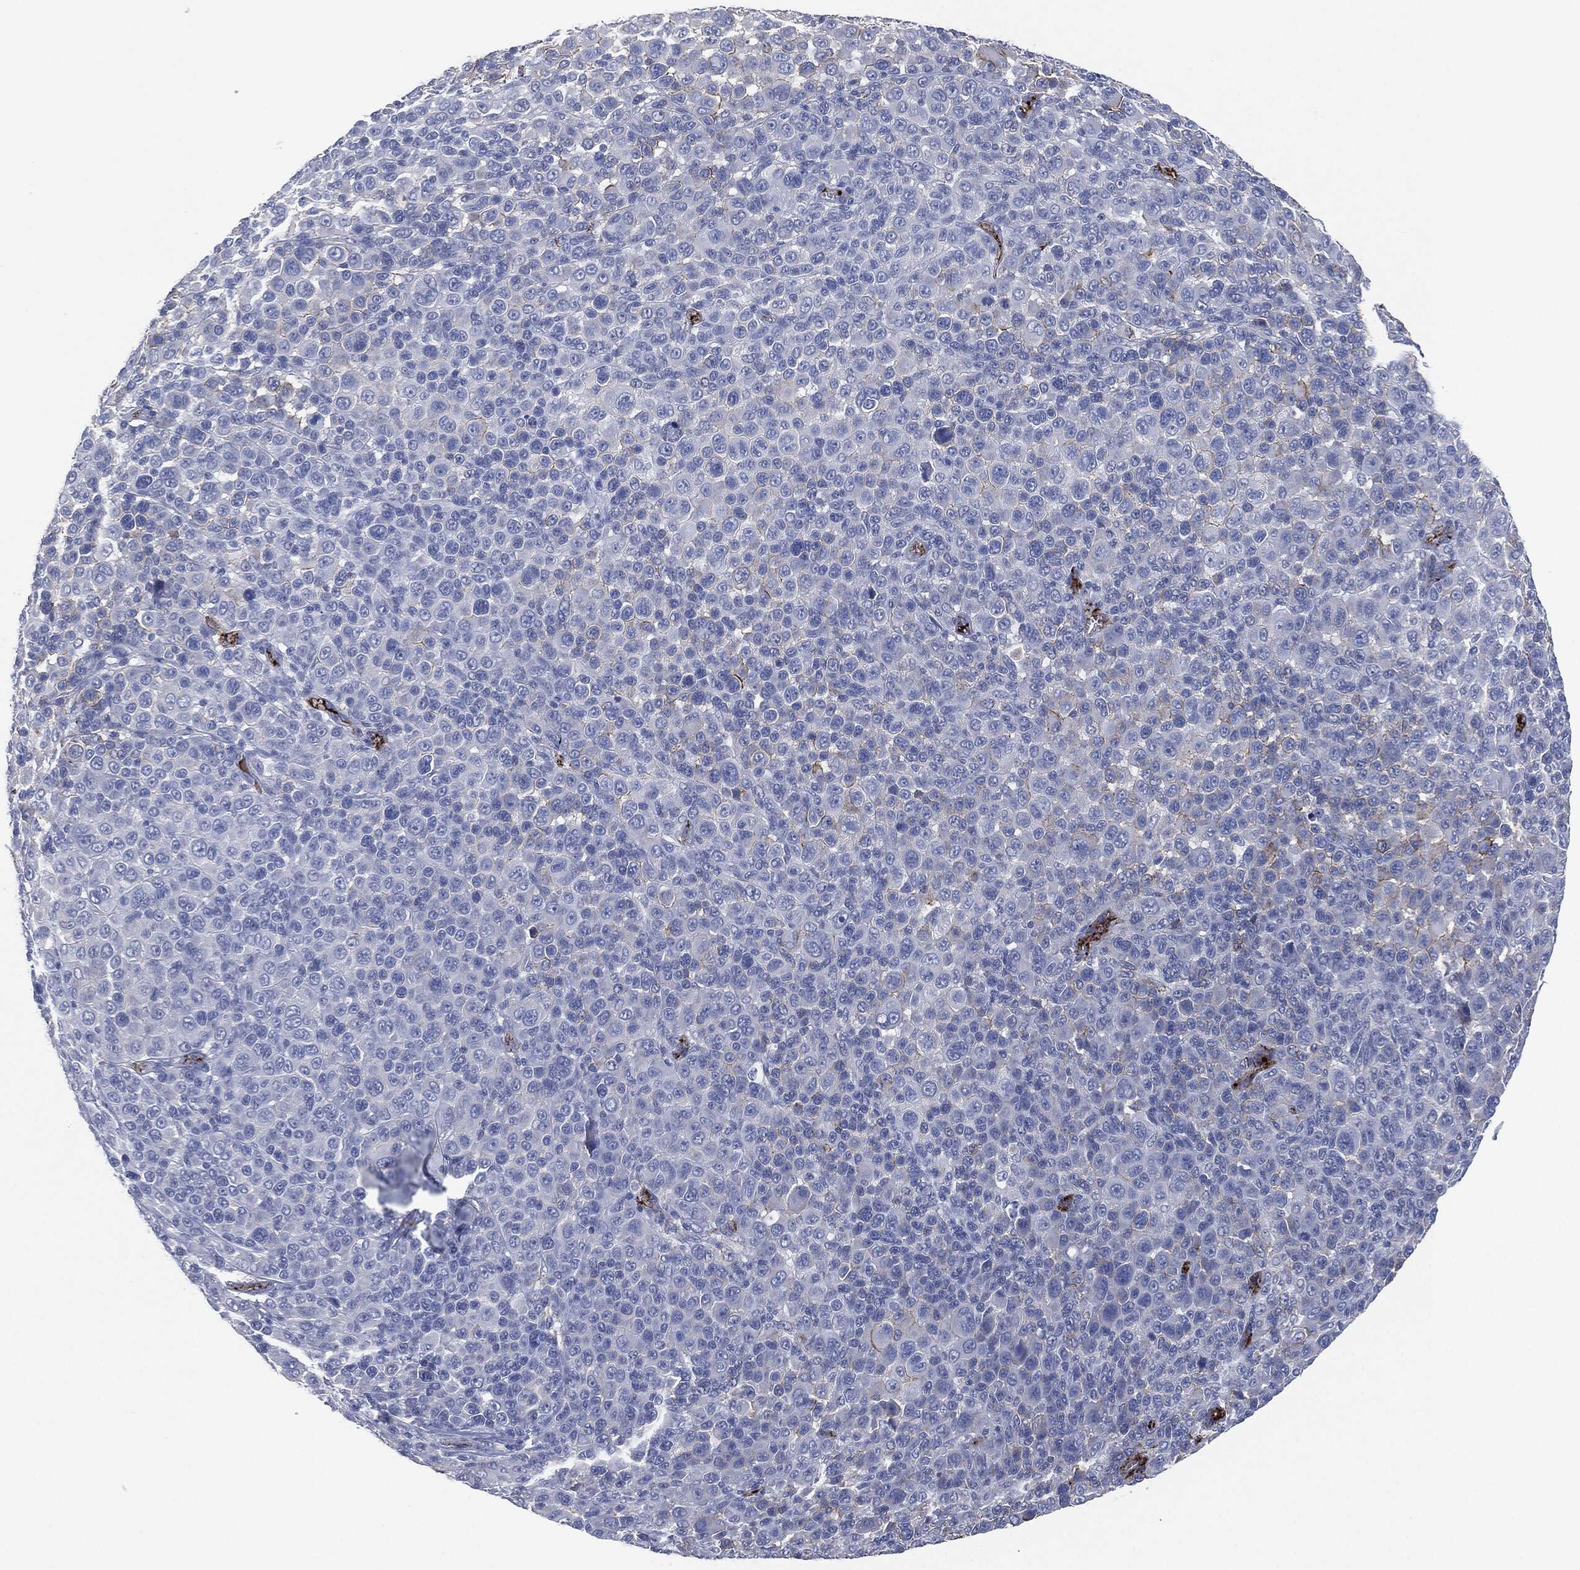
{"staining": {"intensity": "strong", "quantity": "<25%", "location": "cytoplasmic/membranous"}, "tissue": "melanoma", "cell_type": "Tumor cells", "image_type": "cancer", "snomed": [{"axis": "morphology", "description": "Malignant melanoma, NOS"}, {"axis": "topography", "description": "Skin"}], "caption": "DAB immunohistochemical staining of malignant melanoma exhibits strong cytoplasmic/membranous protein positivity in approximately <25% of tumor cells. Nuclei are stained in blue.", "gene": "APOB", "patient": {"sex": "female", "age": 57}}